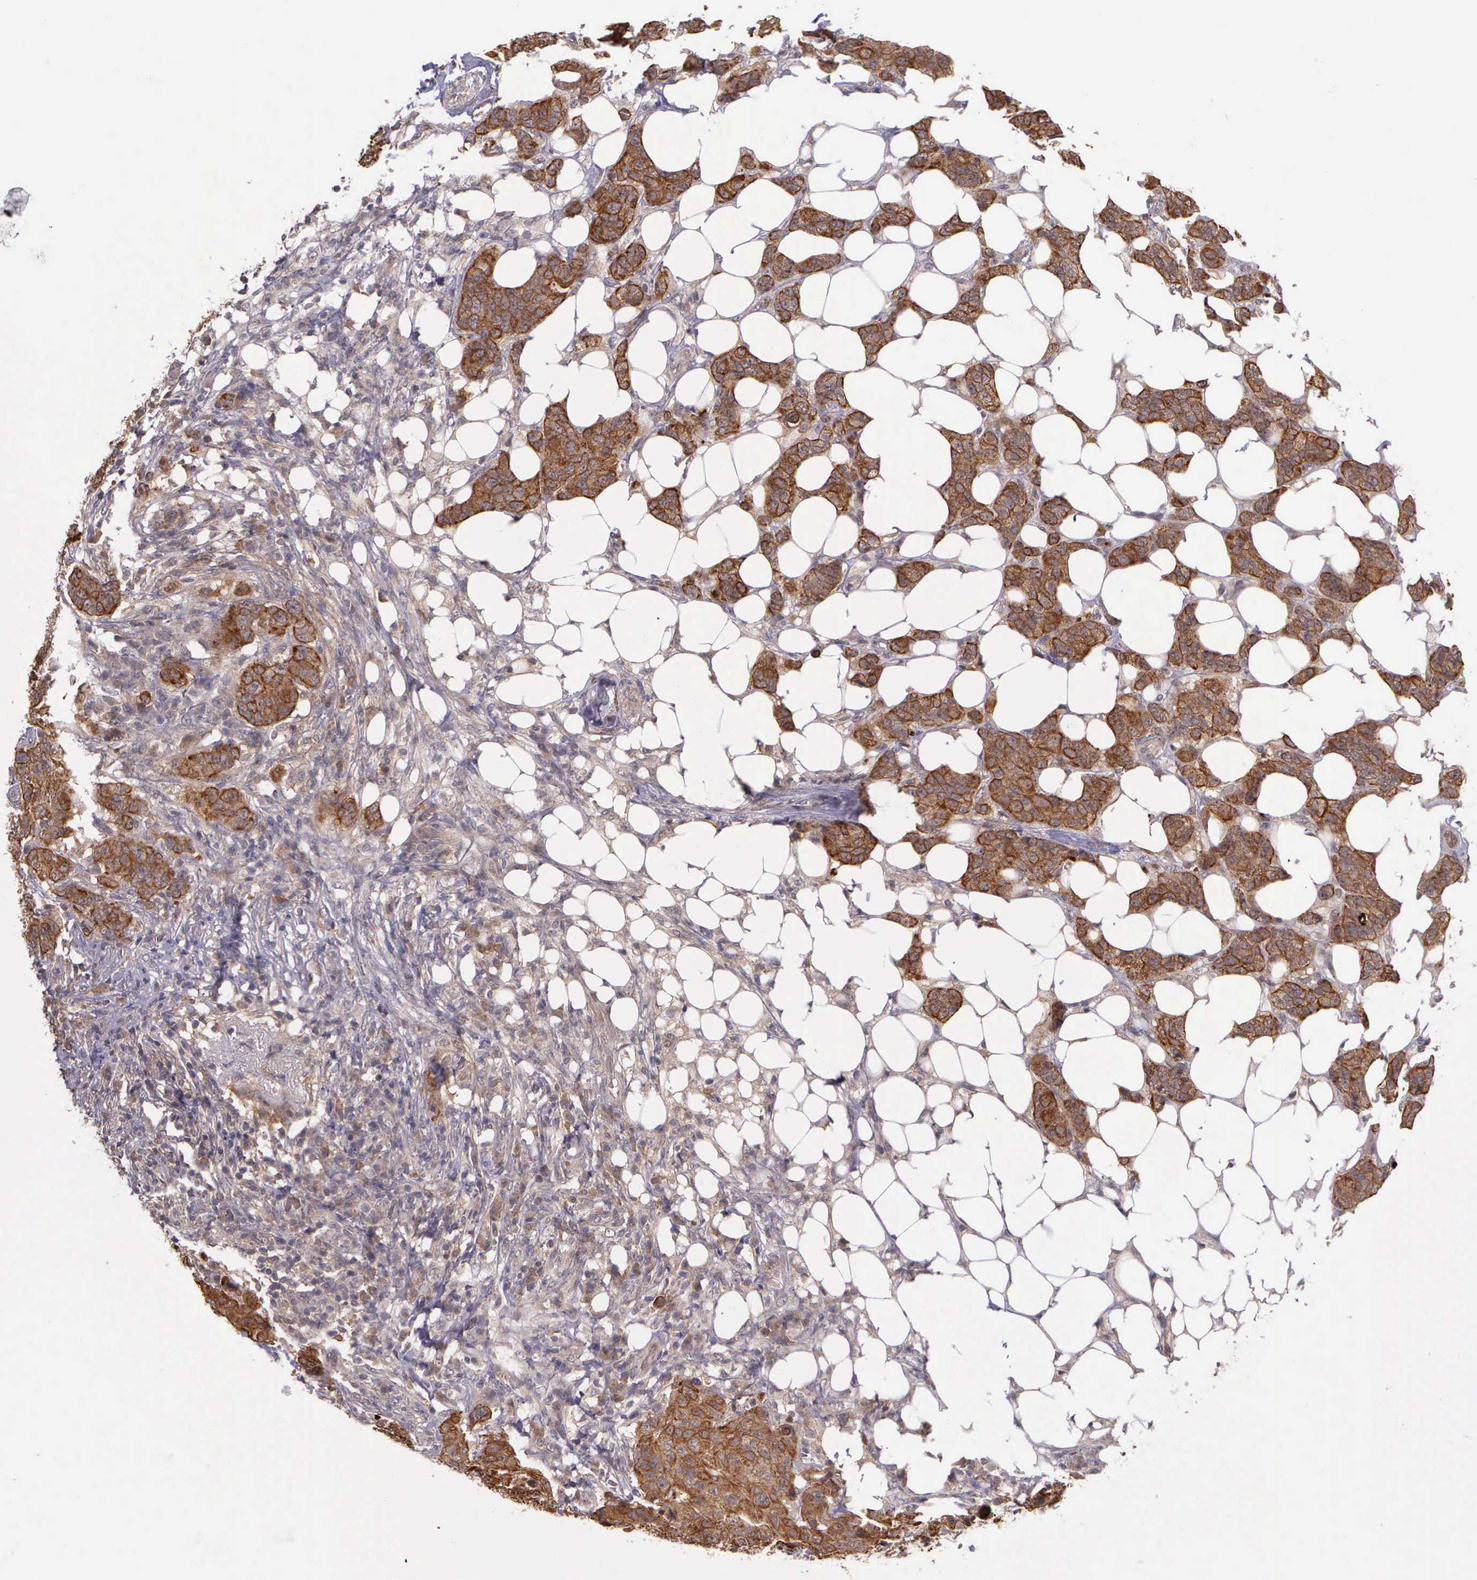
{"staining": {"intensity": "strong", "quantity": ">75%", "location": "cytoplasmic/membranous"}, "tissue": "breast cancer", "cell_type": "Tumor cells", "image_type": "cancer", "snomed": [{"axis": "morphology", "description": "Duct carcinoma"}, {"axis": "topography", "description": "Breast"}], "caption": "Strong cytoplasmic/membranous positivity is seen in approximately >75% of tumor cells in breast cancer (invasive ductal carcinoma).", "gene": "PRICKLE3", "patient": {"sex": "female", "age": 40}}